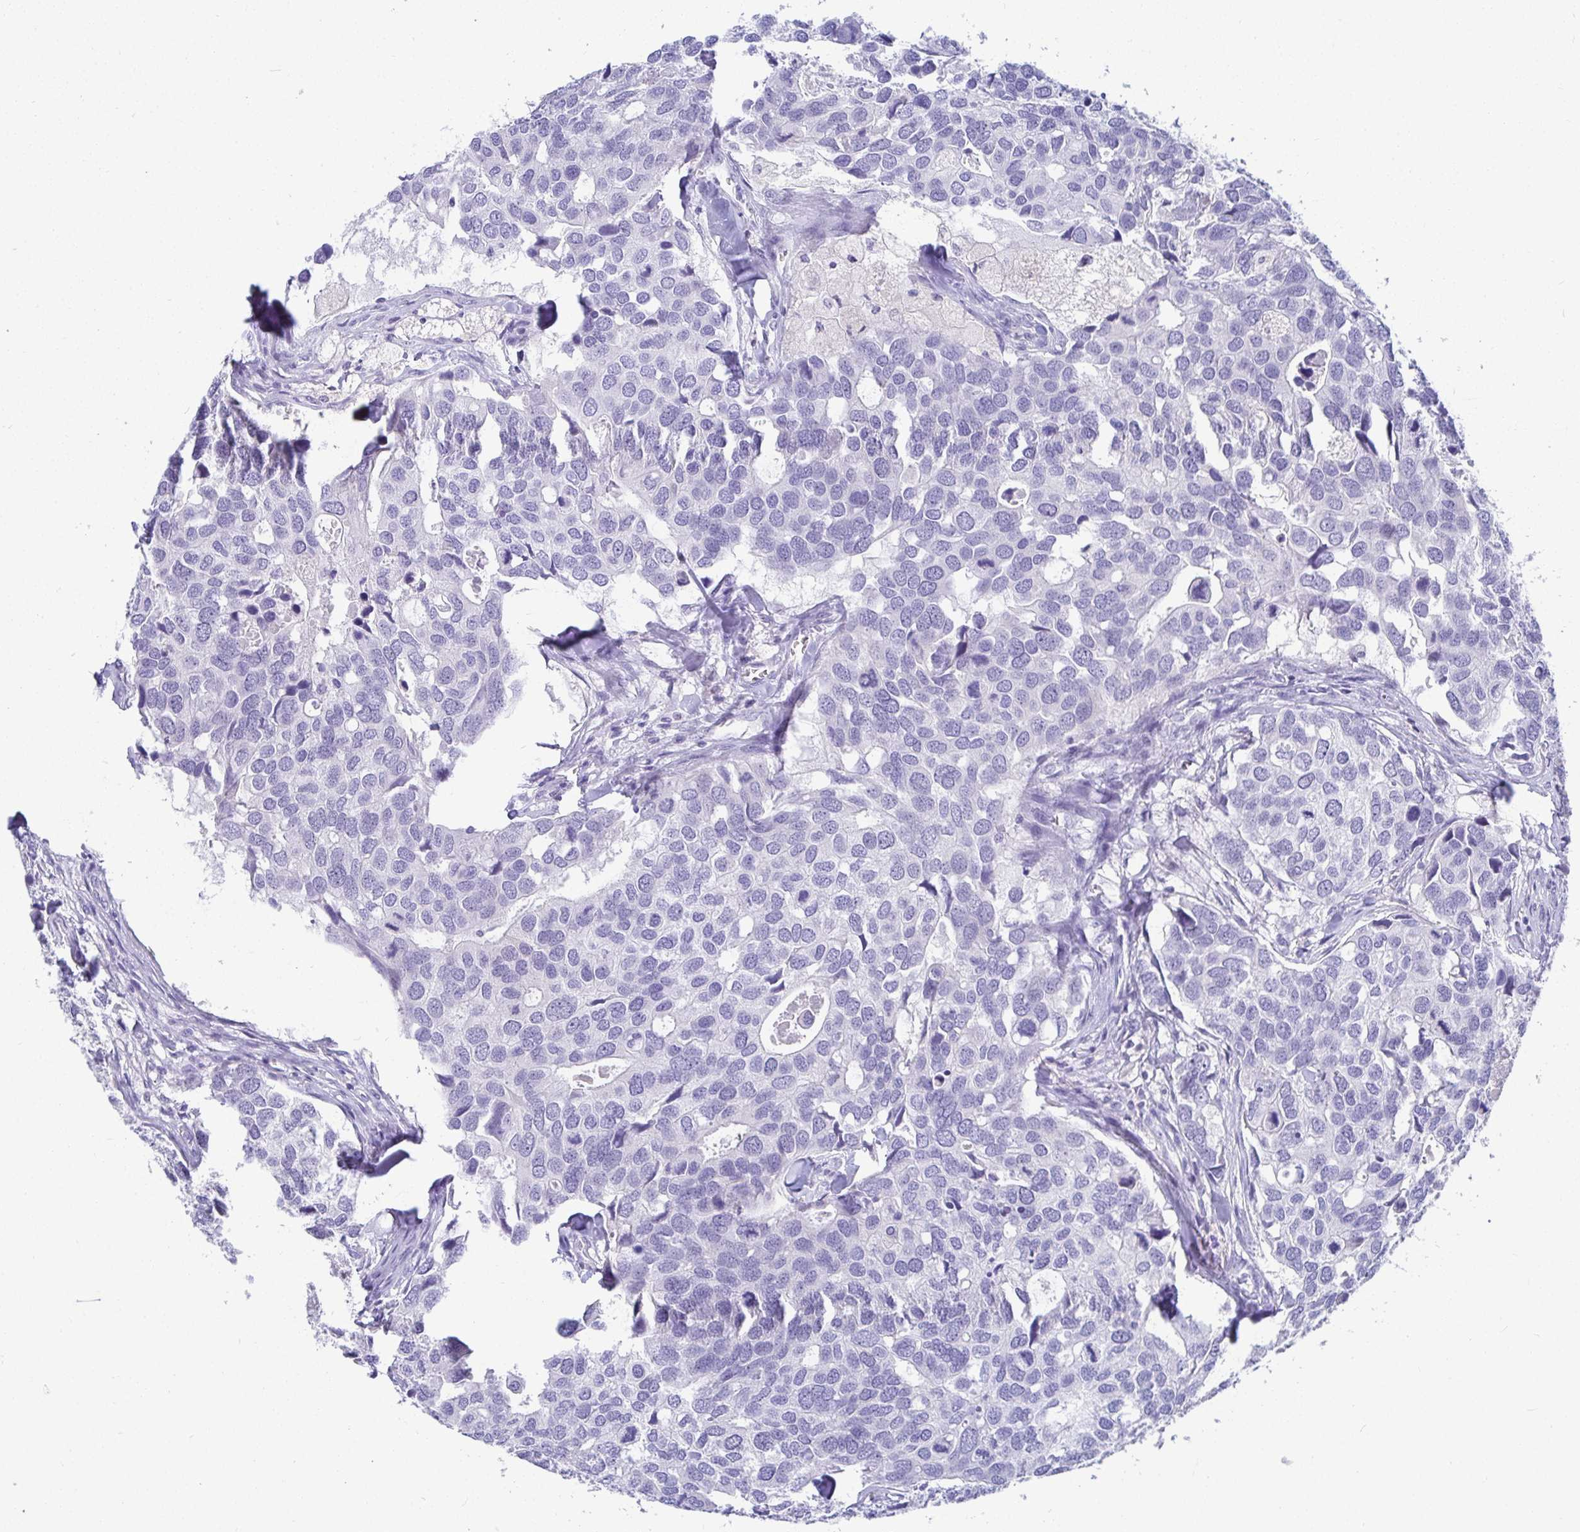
{"staining": {"intensity": "negative", "quantity": "none", "location": "none"}, "tissue": "breast cancer", "cell_type": "Tumor cells", "image_type": "cancer", "snomed": [{"axis": "morphology", "description": "Duct carcinoma"}, {"axis": "topography", "description": "Breast"}], "caption": "Breast cancer stained for a protein using IHC displays no positivity tumor cells.", "gene": "TMEM241", "patient": {"sex": "female", "age": 83}}